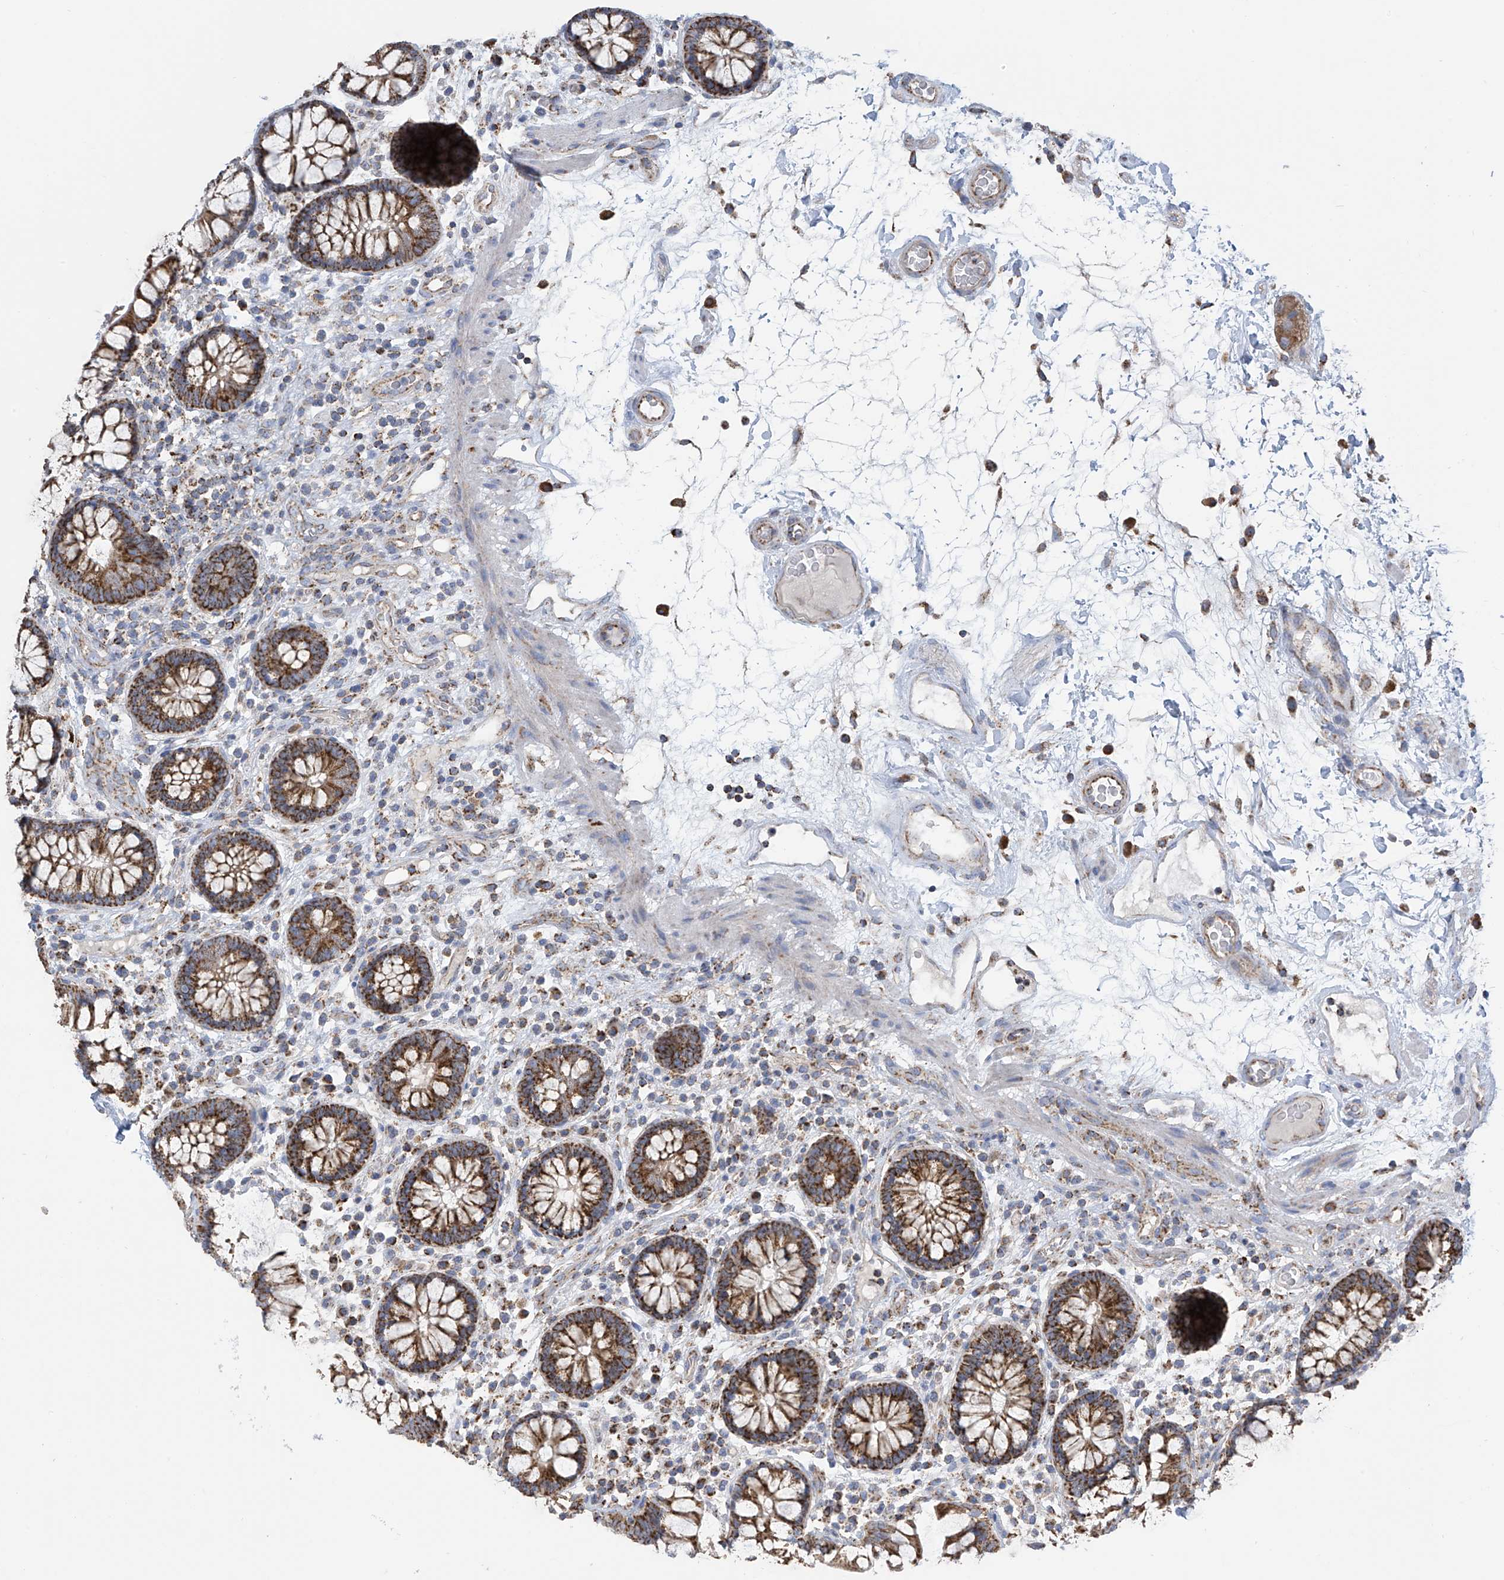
{"staining": {"intensity": "moderate", "quantity": "25%-75%", "location": "cytoplasmic/membranous"}, "tissue": "colon", "cell_type": "Endothelial cells", "image_type": "normal", "snomed": [{"axis": "morphology", "description": "Normal tissue, NOS"}, {"axis": "topography", "description": "Colon"}], "caption": "Moderate cytoplasmic/membranous expression for a protein is identified in approximately 25%-75% of endothelial cells of normal colon using IHC.", "gene": "PNPT1", "patient": {"sex": "female", "age": 79}}